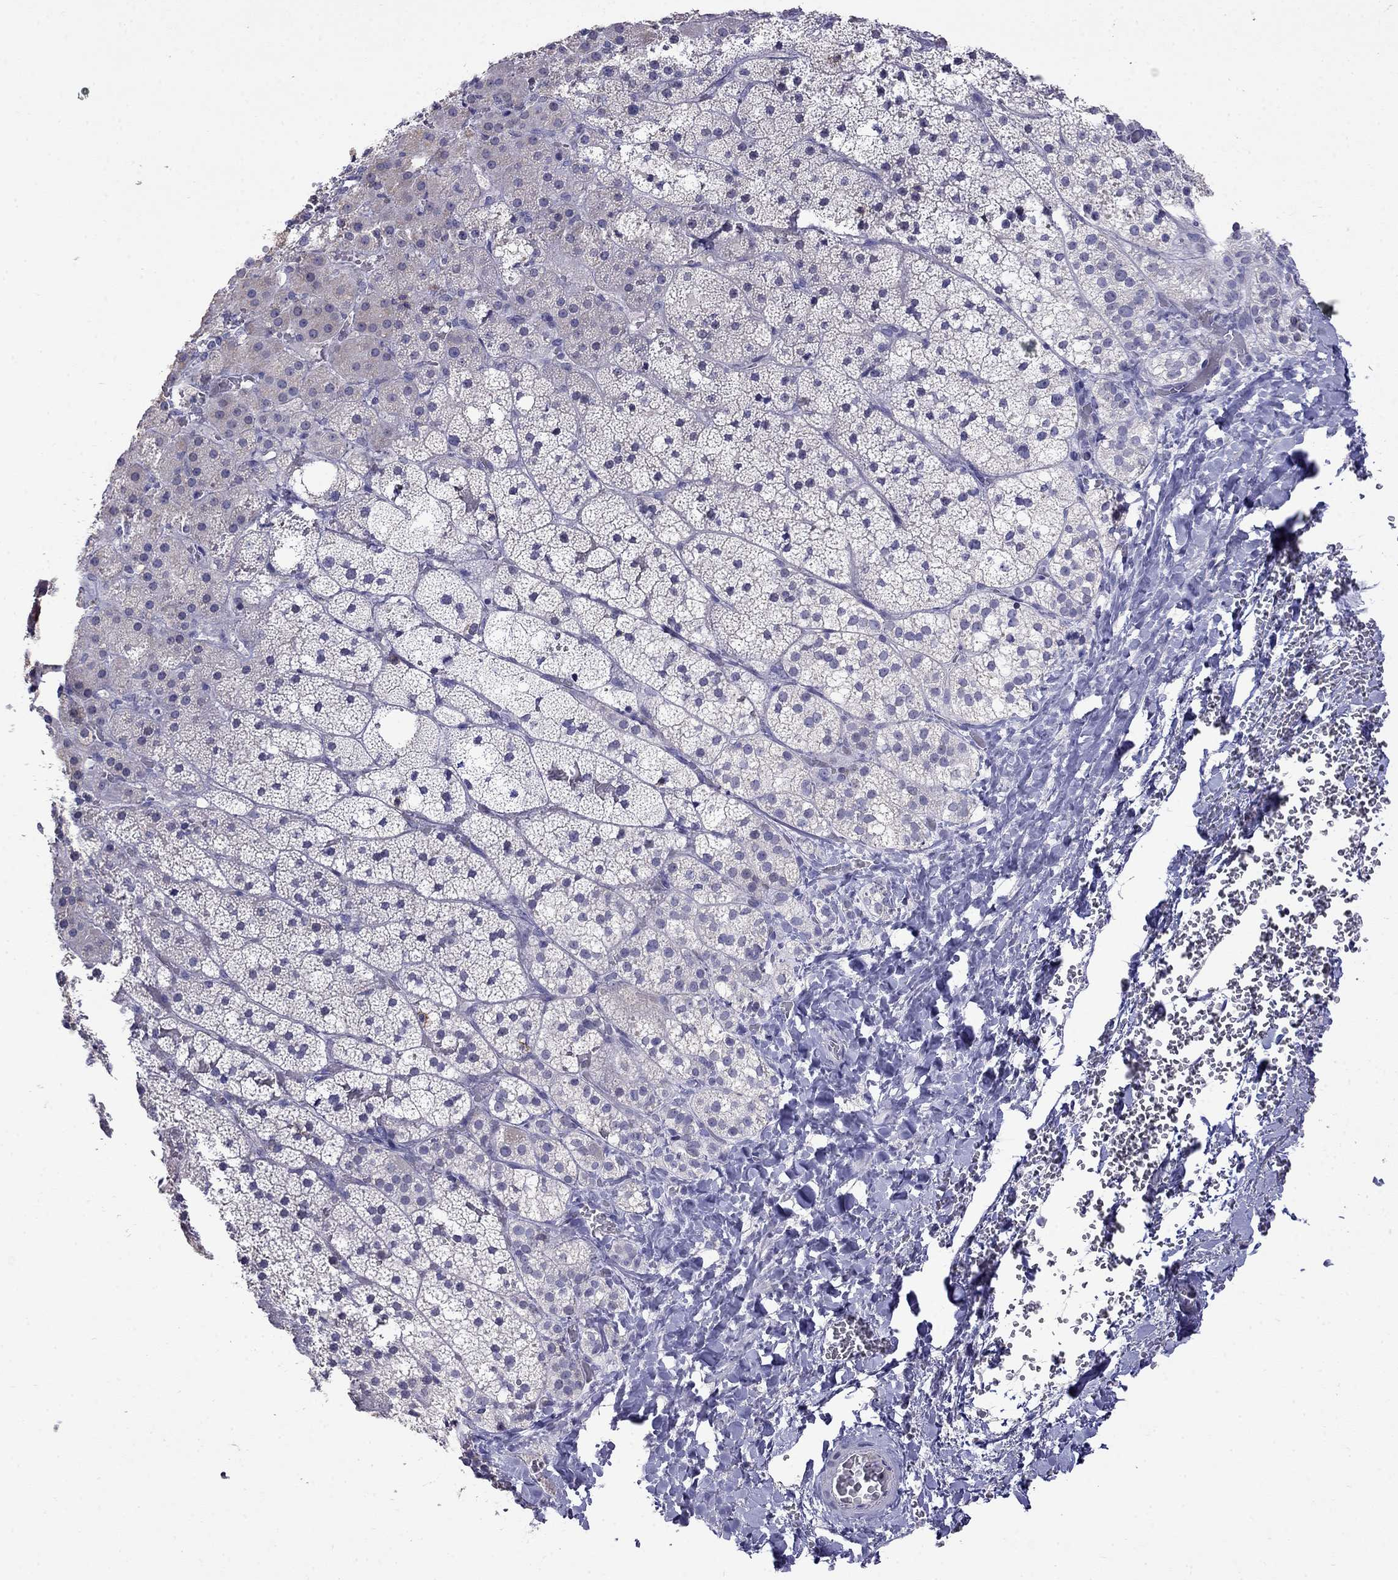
{"staining": {"intensity": "negative", "quantity": "none", "location": "none"}, "tissue": "adrenal gland", "cell_type": "Glandular cells", "image_type": "normal", "snomed": [{"axis": "morphology", "description": "Normal tissue, NOS"}, {"axis": "topography", "description": "Adrenal gland"}], "caption": "This is an immunohistochemistry micrograph of normal adrenal gland. There is no staining in glandular cells.", "gene": "CD8B", "patient": {"sex": "male", "age": 53}}